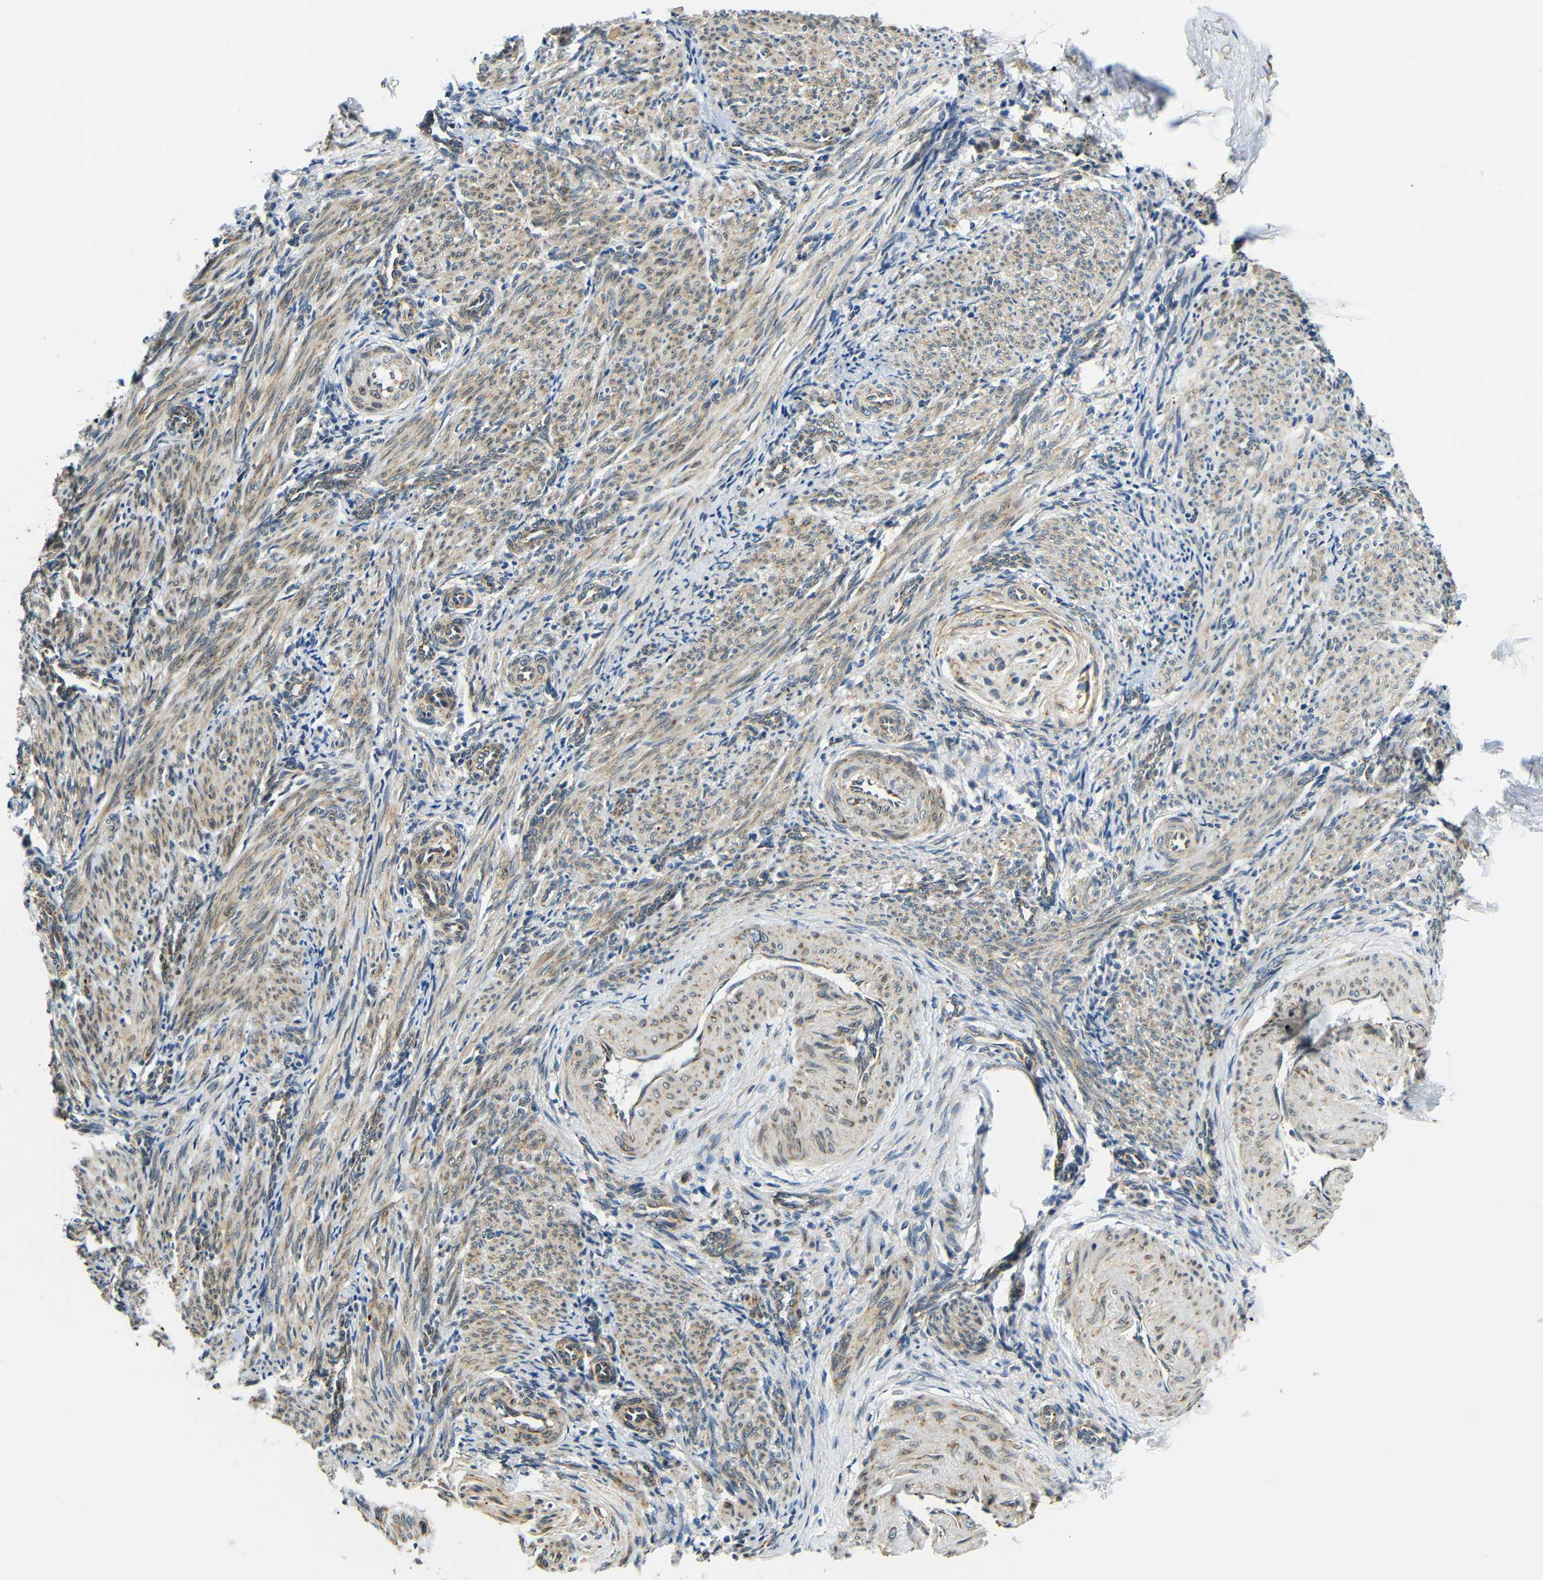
{"staining": {"intensity": "weak", "quantity": ">75%", "location": "cytoplasmic/membranous"}, "tissue": "smooth muscle", "cell_type": "Smooth muscle cells", "image_type": "normal", "snomed": [{"axis": "morphology", "description": "Normal tissue, NOS"}, {"axis": "topography", "description": "Endometrium"}], "caption": "Protein expression analysis of unremarkable smooth muscle displays weak cytoplasmic/membranous staining in about >75% of smooth muscle cells.", "gene": "VAPB", "patient": {"sex": "female", "age": 33}}